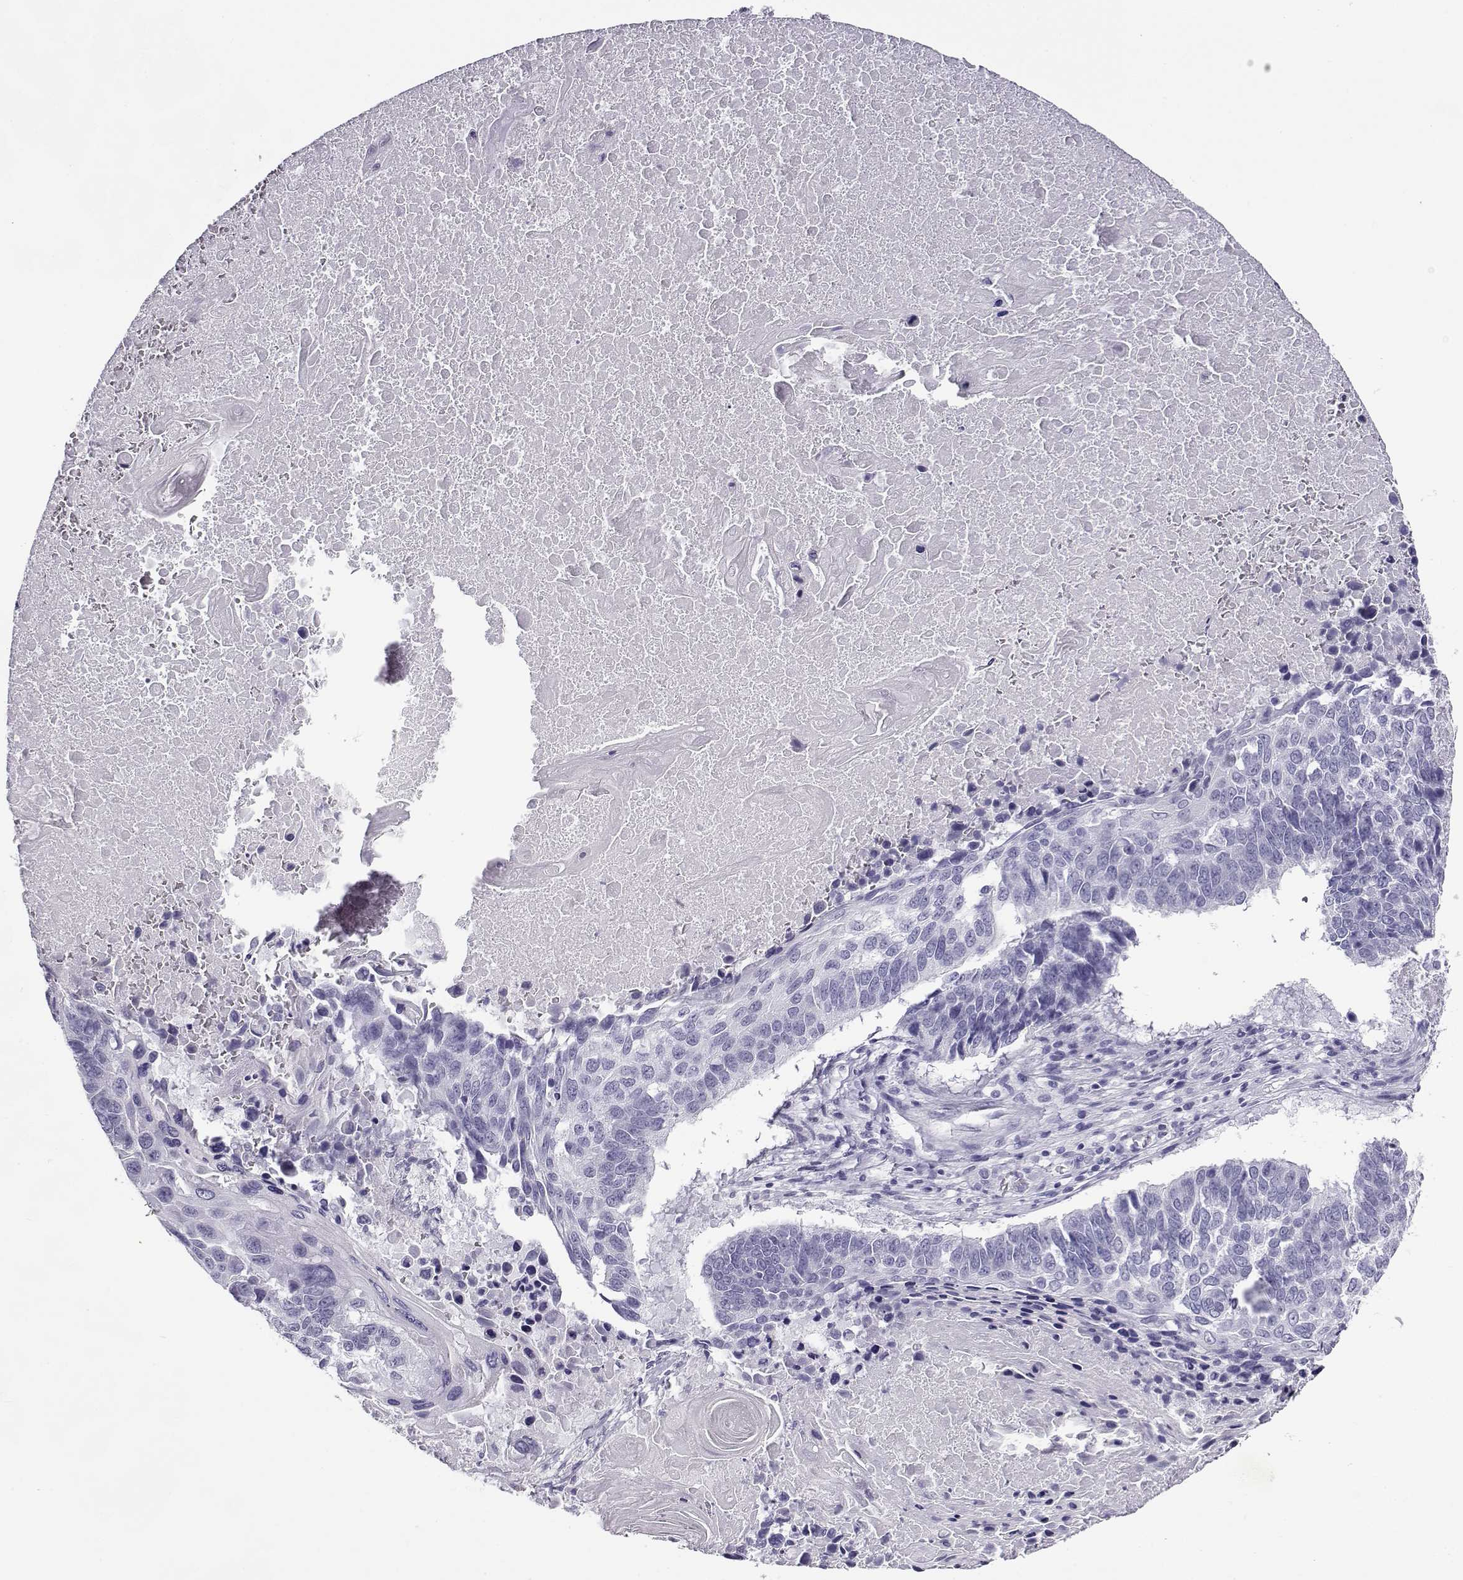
{"staining": {"intensity": "negative", "quantity": "none", "location": "none"}, "tissue": "lung cancer", "cell_type": "Tumor cells", "image_type": "cancer", "snomed": [{"axis": "morphology", "description": "Squamous cell carcinoma, NOS"}, {"axis": "topography", "description": "Lung"}], "caption": "There is no significant positivity in tumor cells of lung squamous cell carcinoma.", "gene": "CABS1", "patient": {"sex": "male", "age": 73}}